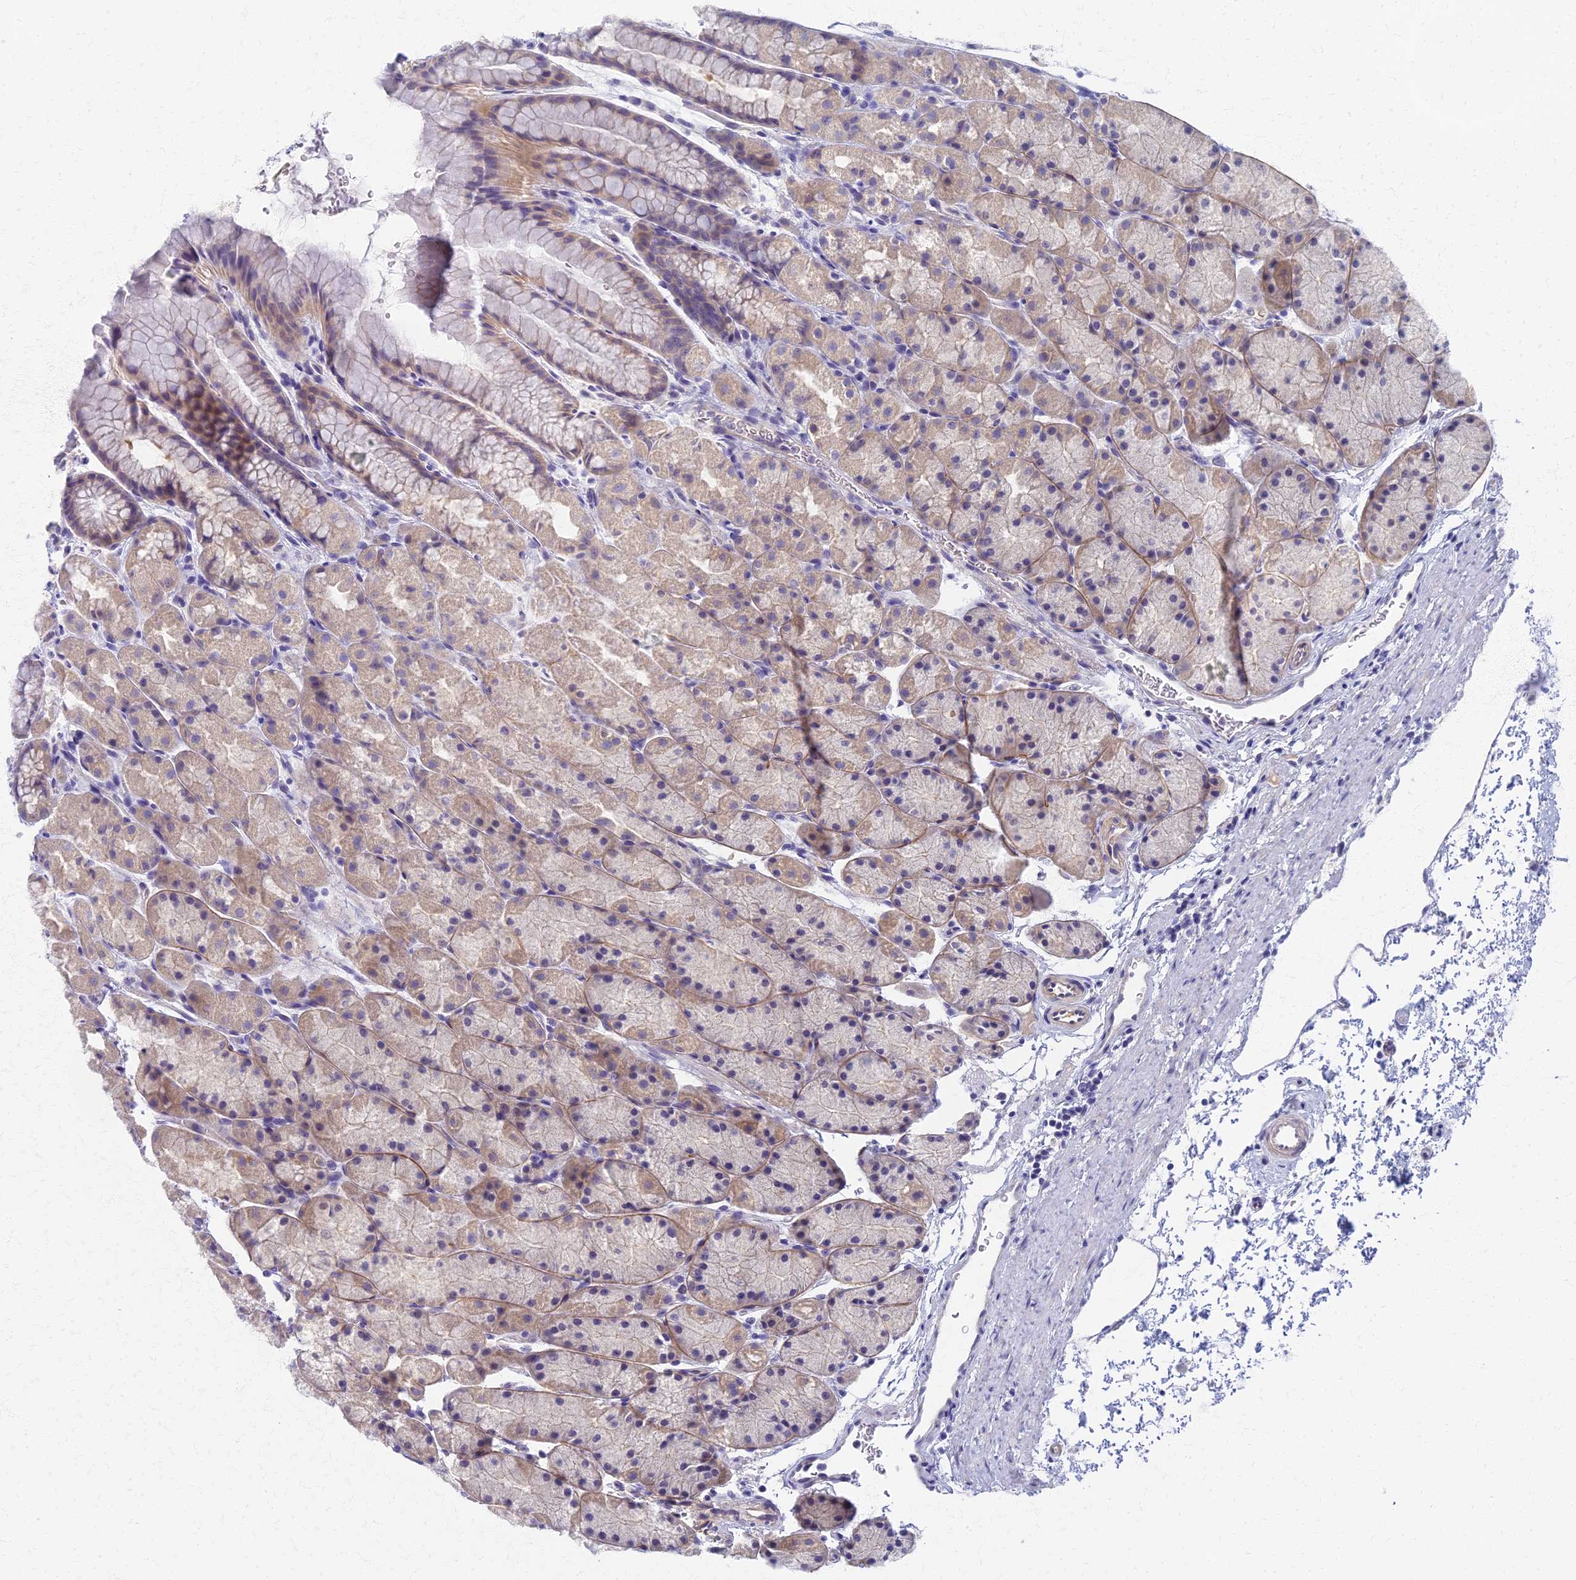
{"staining": {"intensity": "weak", "quantity": "25%-75%", "location": "cytoplasmic/membranous"}, "tissue": "stomach", "cell_type": "Glandular cells", "image_type": "normal", "snomed": [{"axis": "morphology", "description": "Normal tissue, NOS"}, {"axis": "topography", "description": "Stomach, upper"}, {"axis": "topography", "description": "Stomach"}], "caption": "Protein staining exhibits weak cytoplasmic/membranous positivity in approximately 25%-75% of glandular cells in benign stomach.", "gene": "AP4E1", "patient": {"sex": "male", "age": 47}}